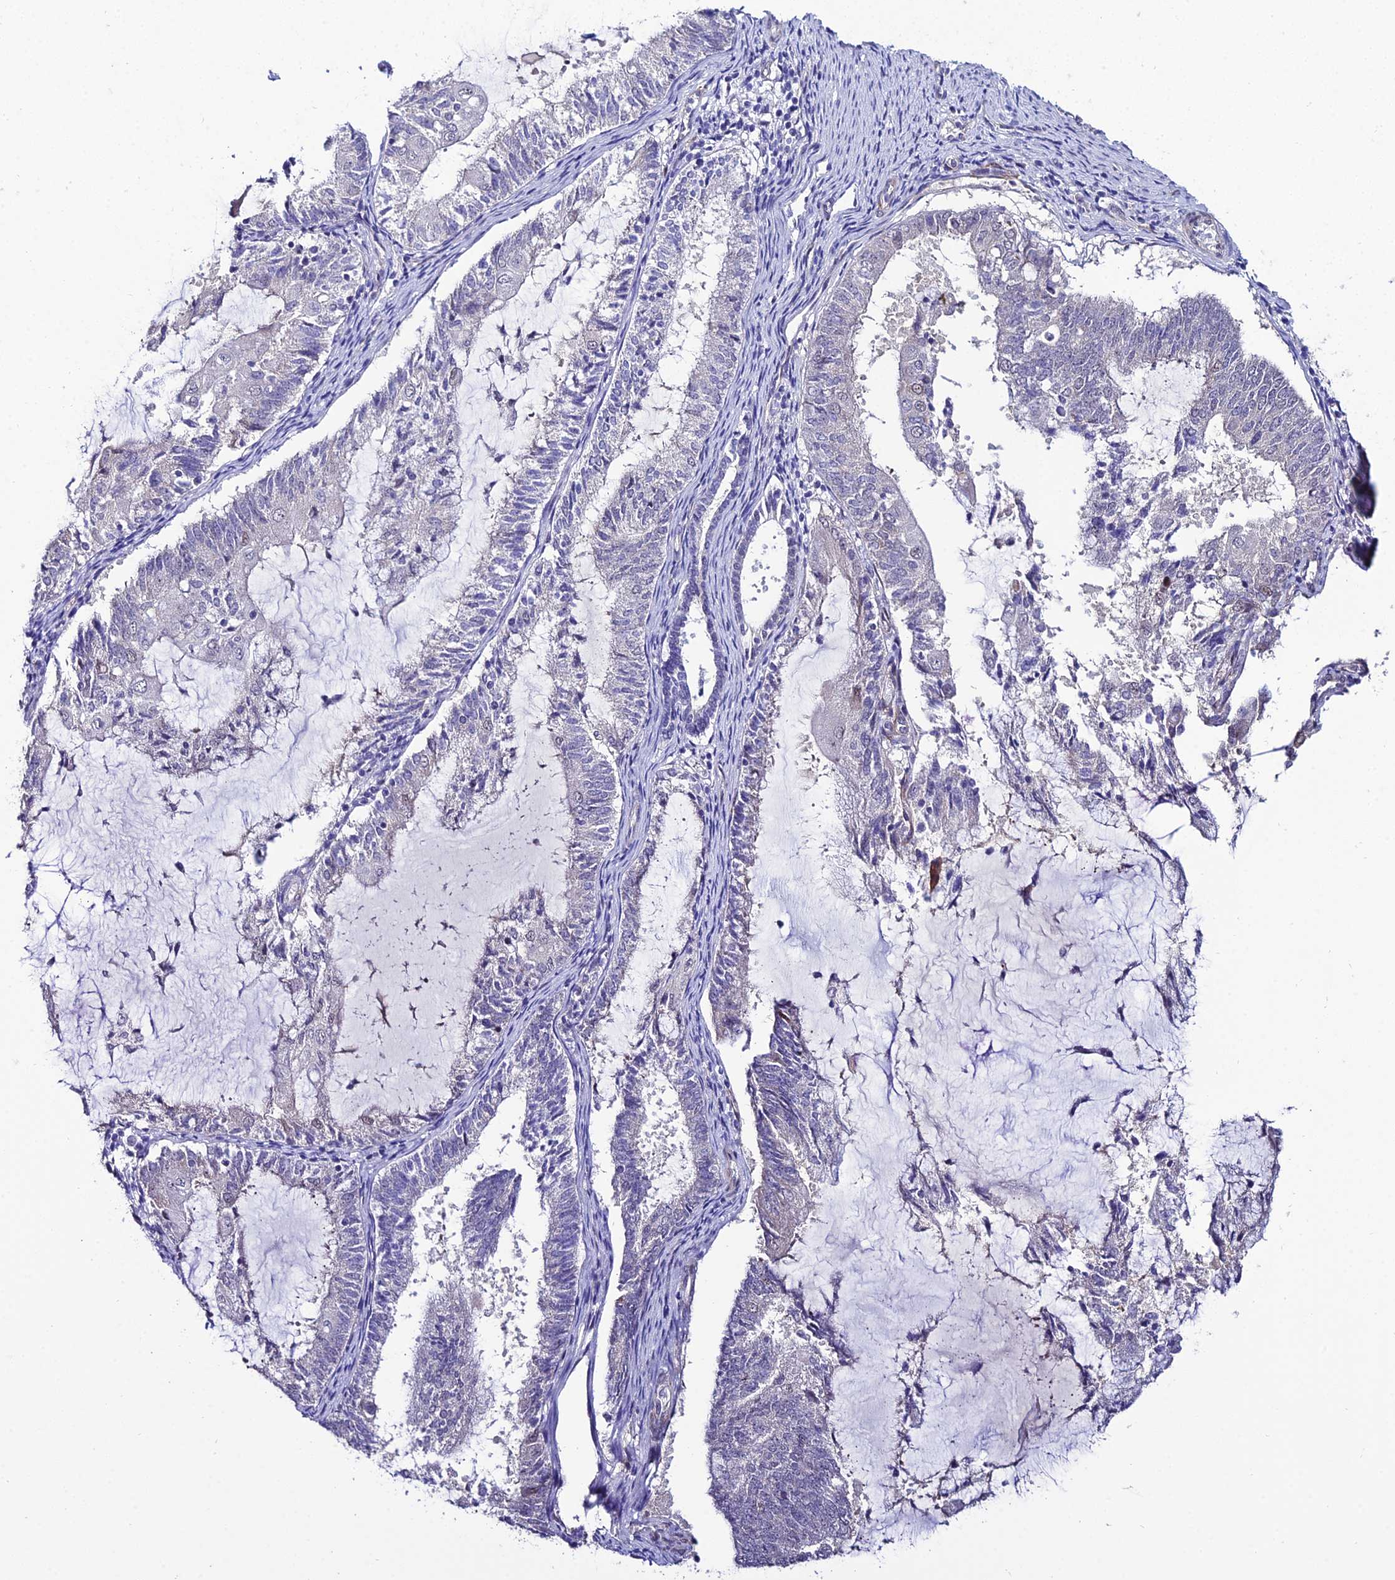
{"staining": {"intensity": "weak", "quantity": "<25%", "location": "cytoplasmic/membranous"}, "tissue": "endometrial cancer", "cell_type": "Tumor cells", "image_type": "cancer", "snomed": [{"axis": "morphology", "description": "Adenocarcinoma, NOS"}, {"axis": "topography", "description": "Endometrium"}], "caption": "Immunohistochemistry of human endometrial adenocarcinoma displays no positivity in tumor cells.", "gene": "SYT15", "patient": {"sex": "female", "age": 81}}